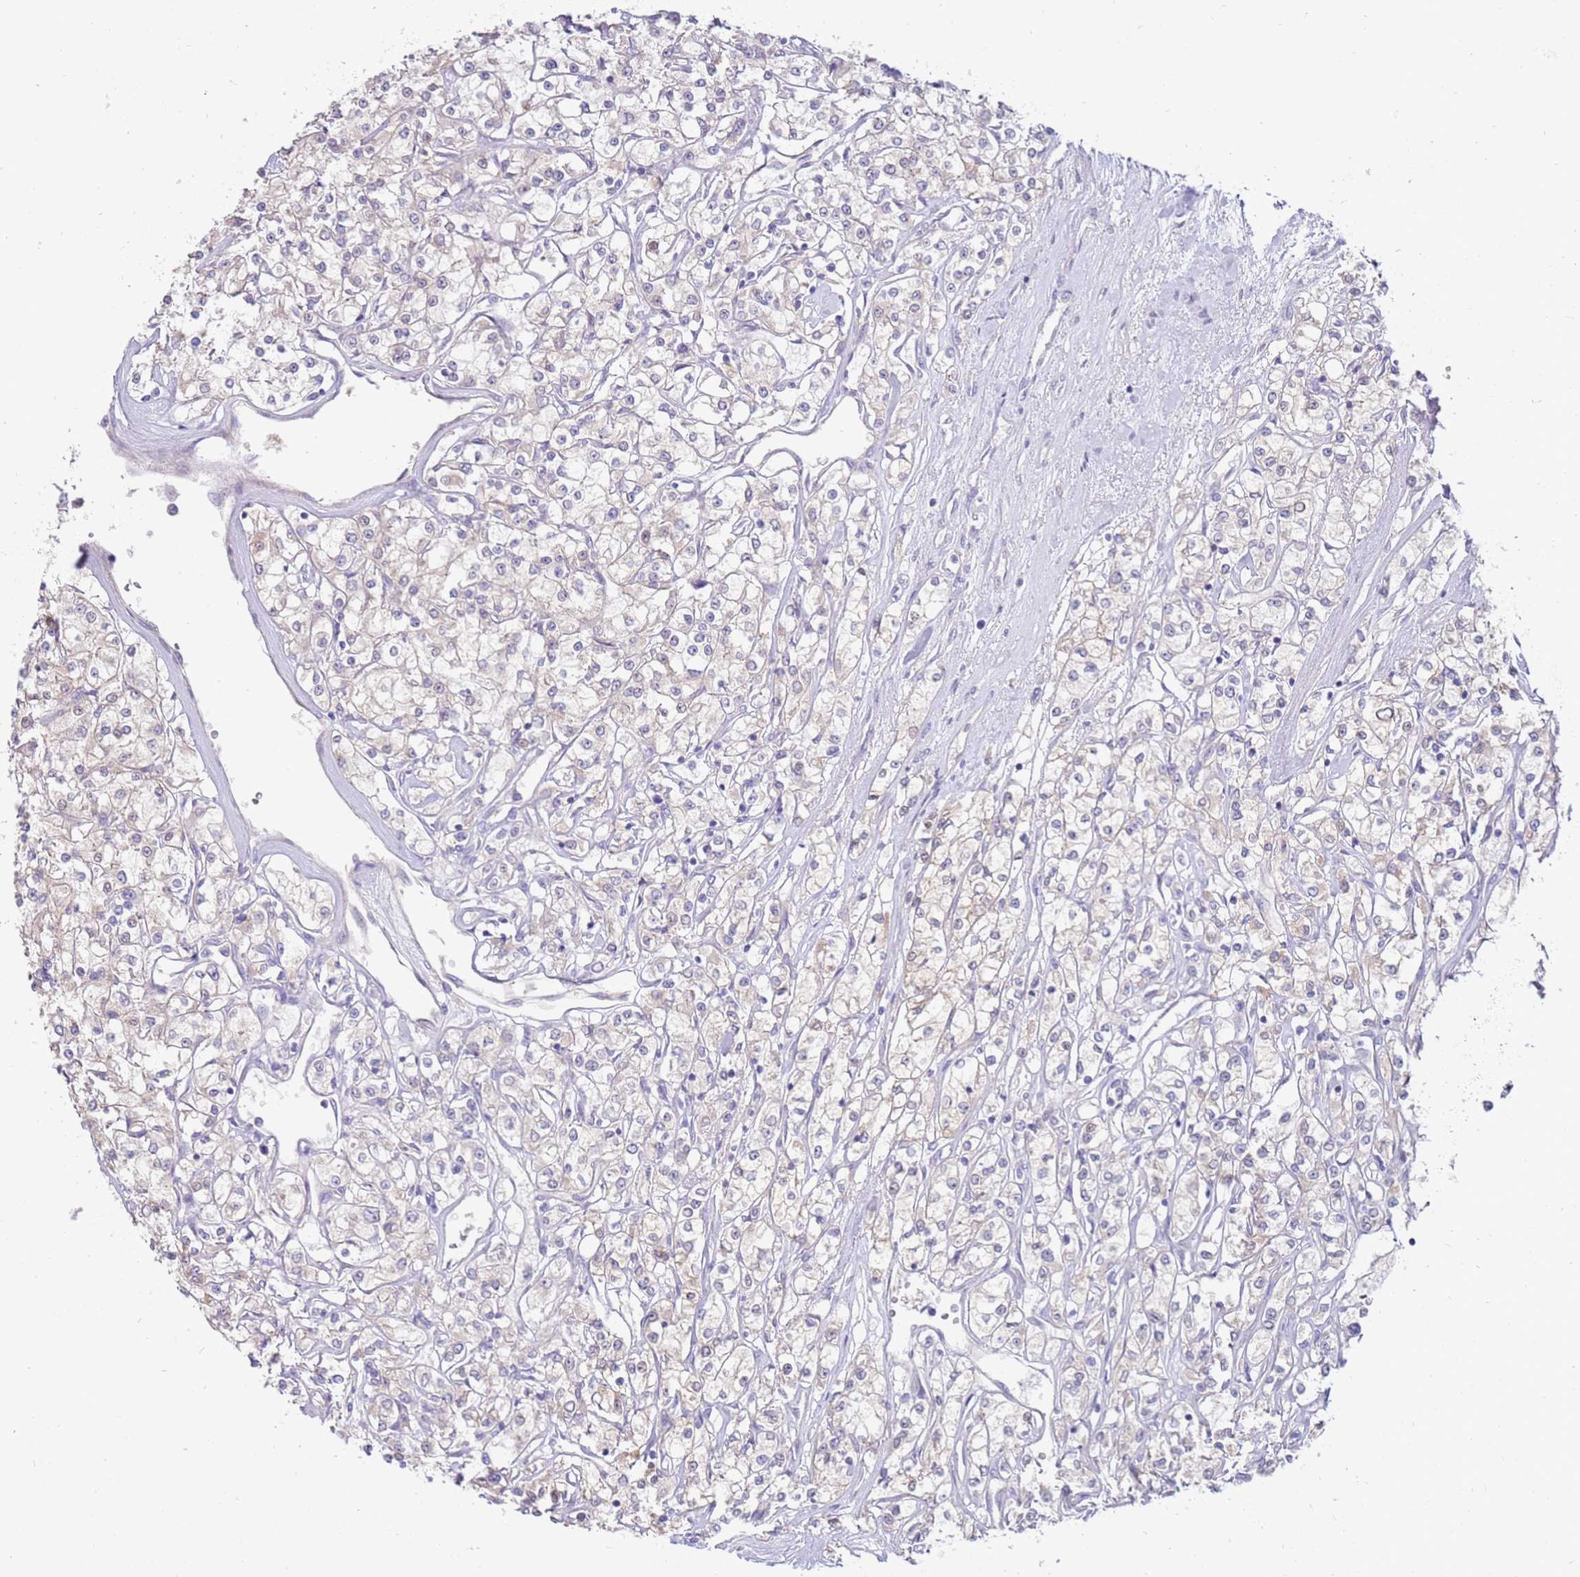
{"staining": {"intensity": "negative", "quantity": "none", "location": "none"}, "tissue": "renal cancer", "cell_type": "Tumor cells", "image_type": "cancer", "snomed": [{"axis": "morphology", "description": "Adenocarcinoma, NOS"}, {"axis": "topography", "description": "Kidney"}], "caption": "This image is of renal cancer stained with immunohistochemistry to label a protein in brown with the nuclei are counter-stained blue. There is no staining in tumor cells.", "gene": "SLC44A4", "patient": {"sex": "female", "age": 59}}